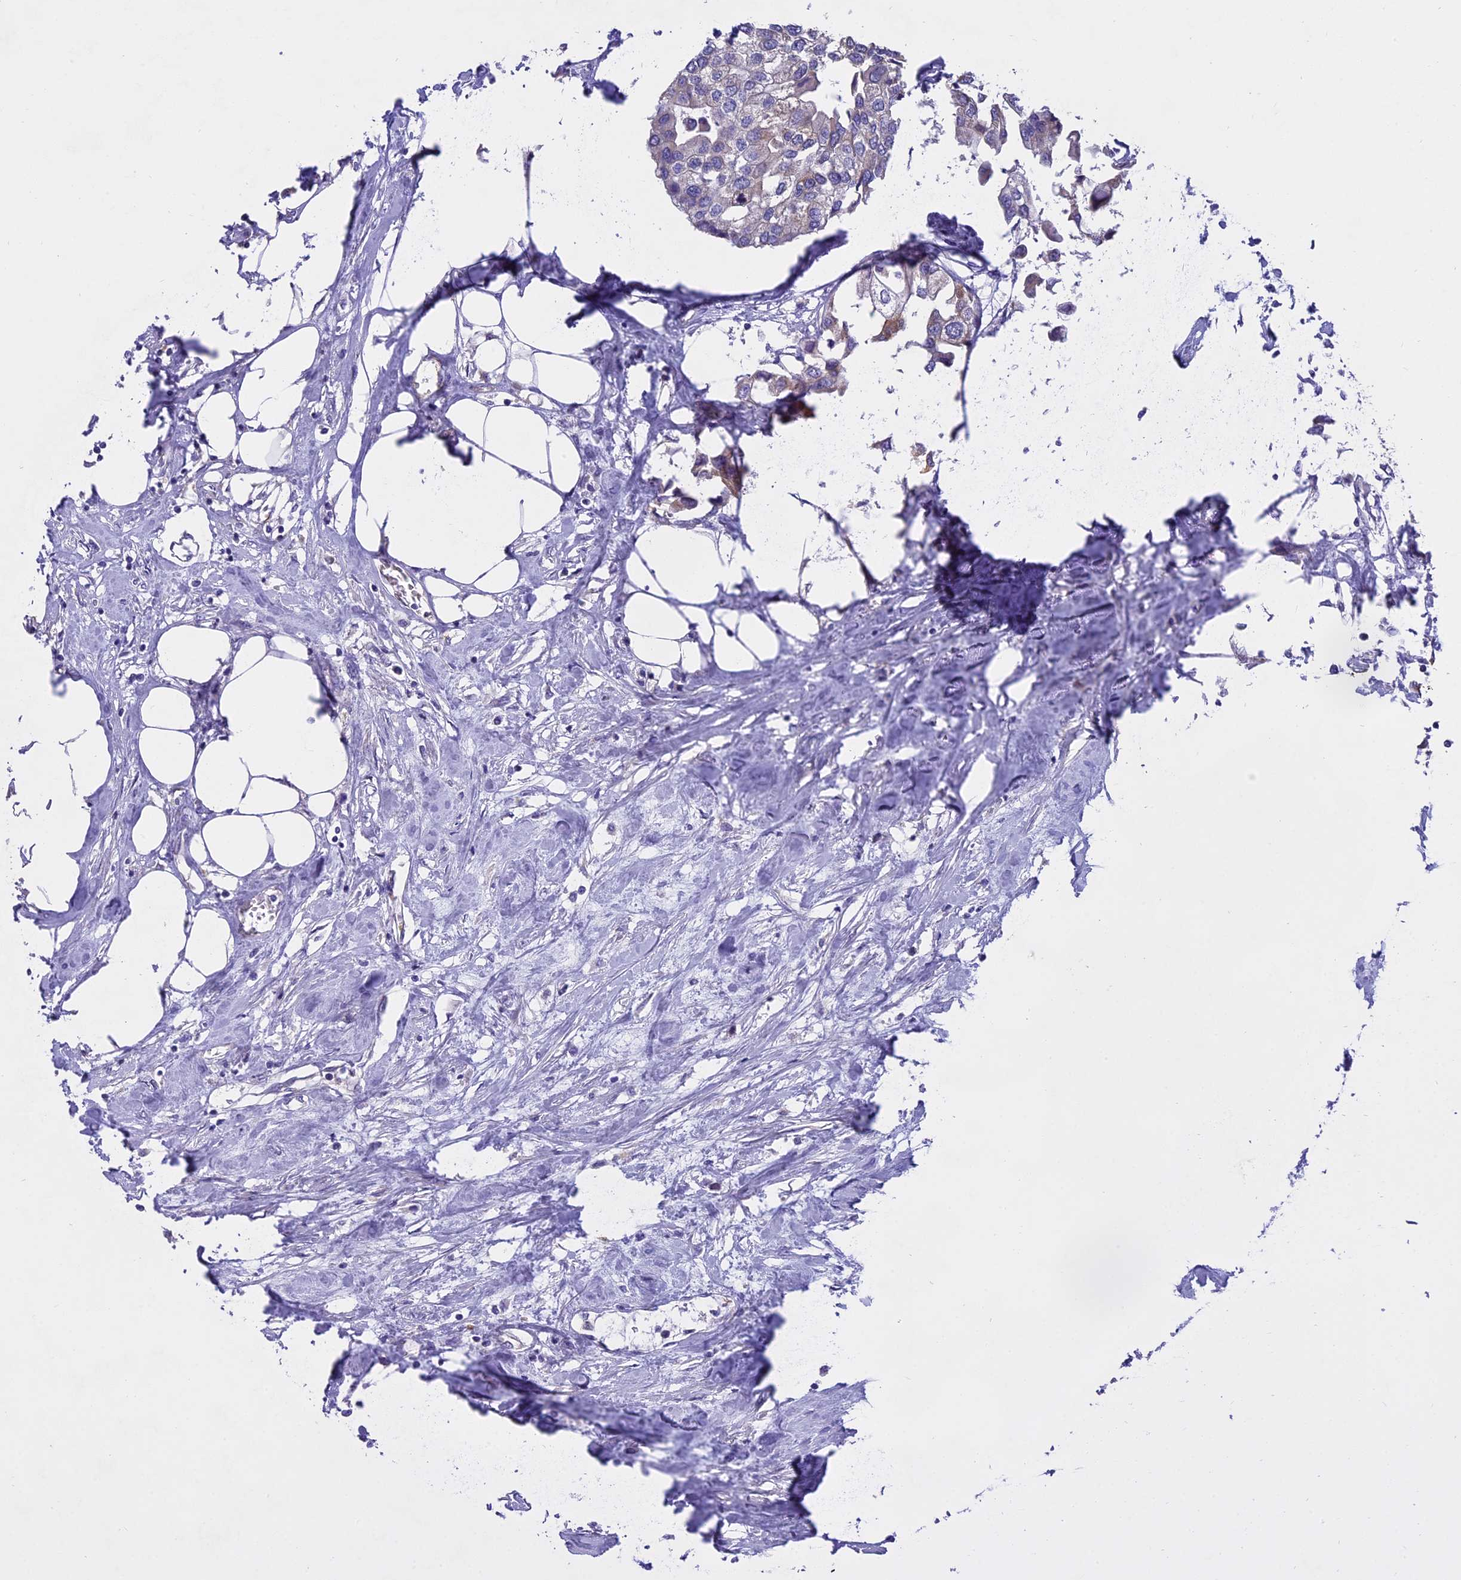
{"staining": {"intensity": "weak", "quantity": "<25%", "location": "cytoplasmic/membranous"}, "tissue": "urothelial cancer", "cell_type": "Tumor cells", "image_type": "cancer", "snomed": [{"axis": "morphology", "description": "Urothelial carcinoma, High grade"}, {"axis": "topography", "description": "Urinary bladder"}], "caption": "There is no significant expression in tumor cells of high-grade urothelial carcinoma.", "gene": "WFDC2", "patient": {"sex": "male", "age": 64}}